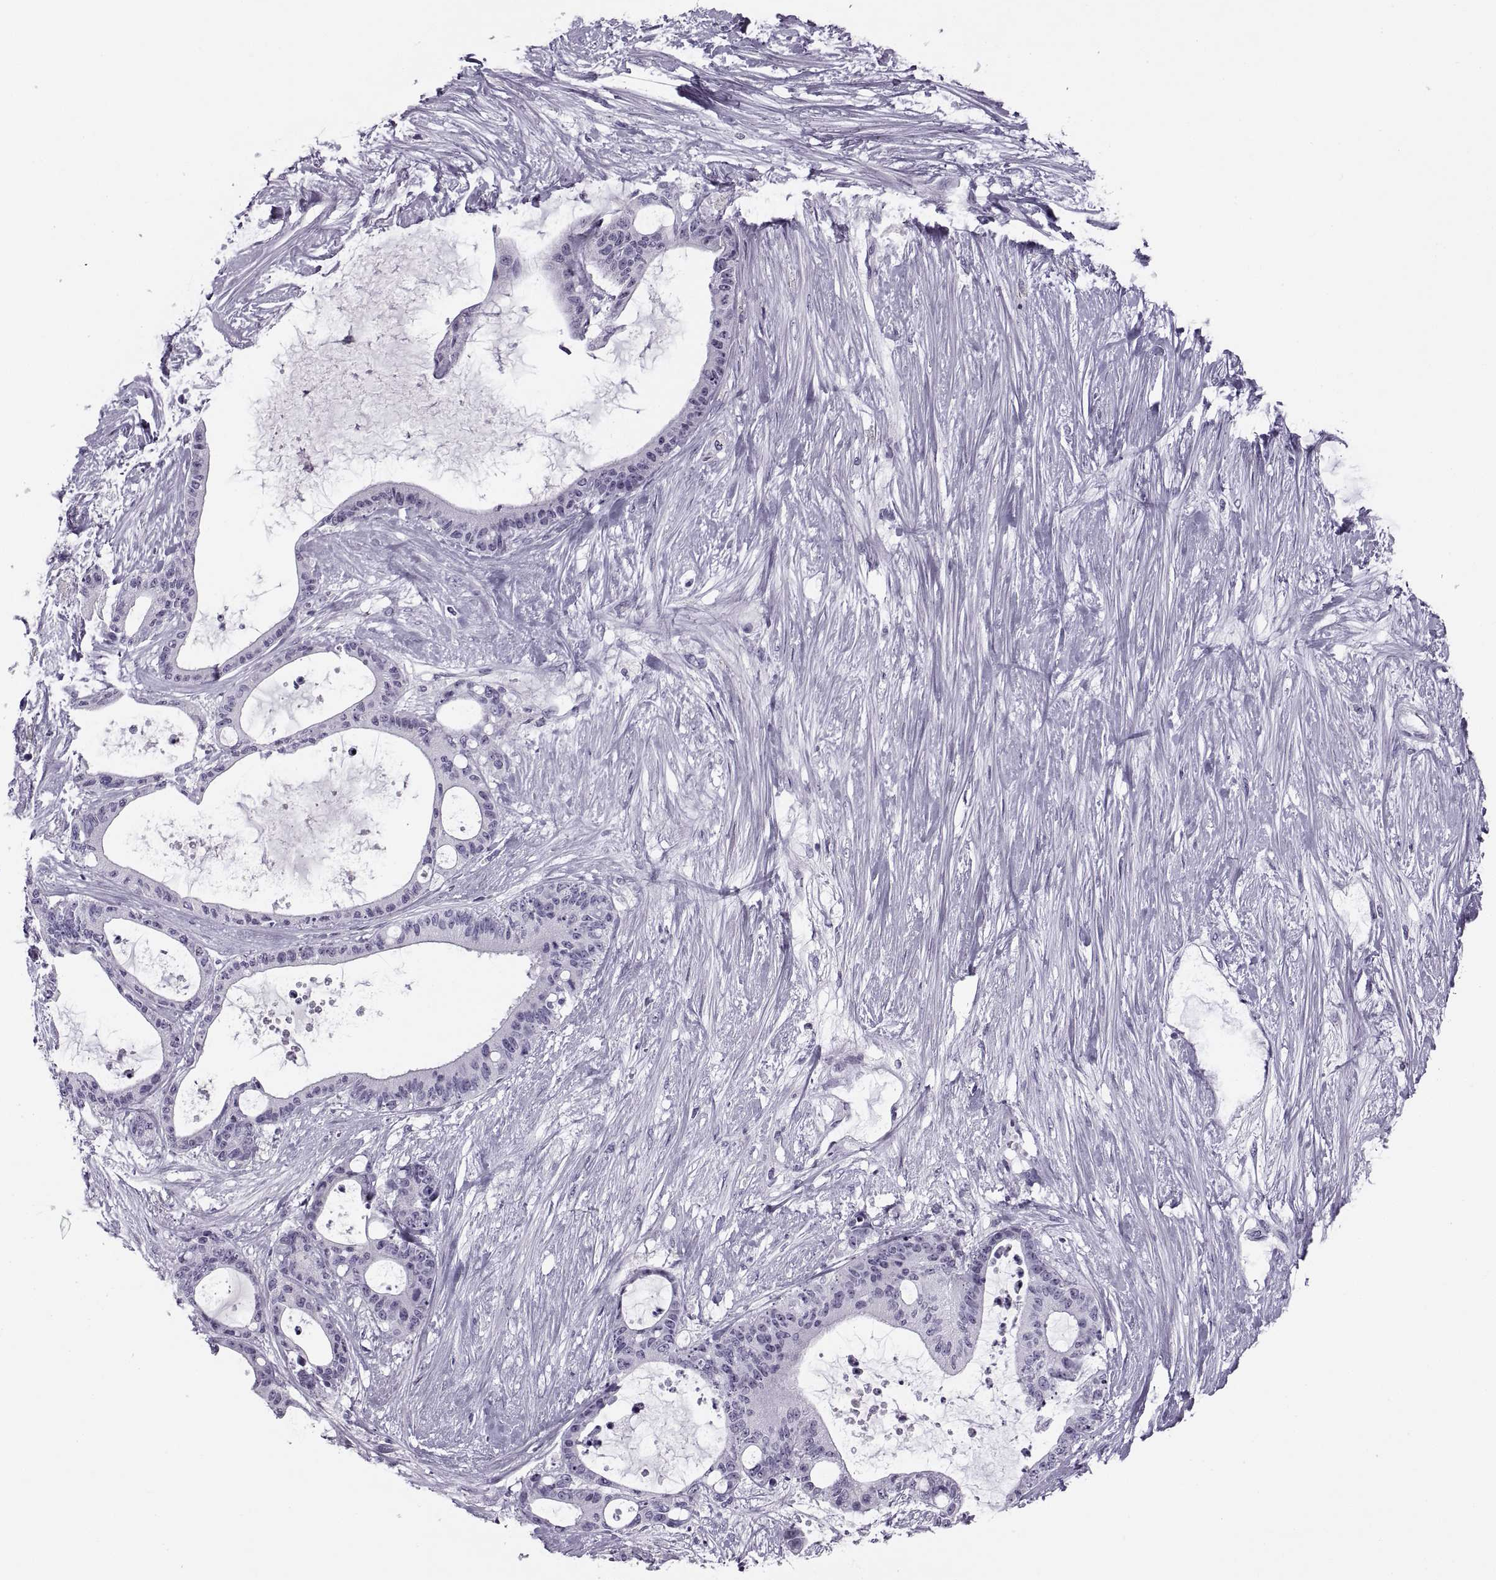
{"staining": {"intensity": "negative", "quantity": "none", "location": "none"}, "tissue": "liver cancer", "cell_type": "Tumor cells", "image_type": "cancer", "snomed": [{"axis": "morphology", "description": "Normal tissue, NOS"}, {"axis": "morphology", "description": "Cholangiocarcinoma"}, {"axis": "topography", "description": "Liver"}, {"axis": "topography", "description": "Peripheral nerve tissue"}], "caption": "This is an immunohistochemistry histopathology image of human liver cancer. There is no staining in tumor cells.", "gene": "FAM24A", "patient": {"sex": "female", "age": 73}}